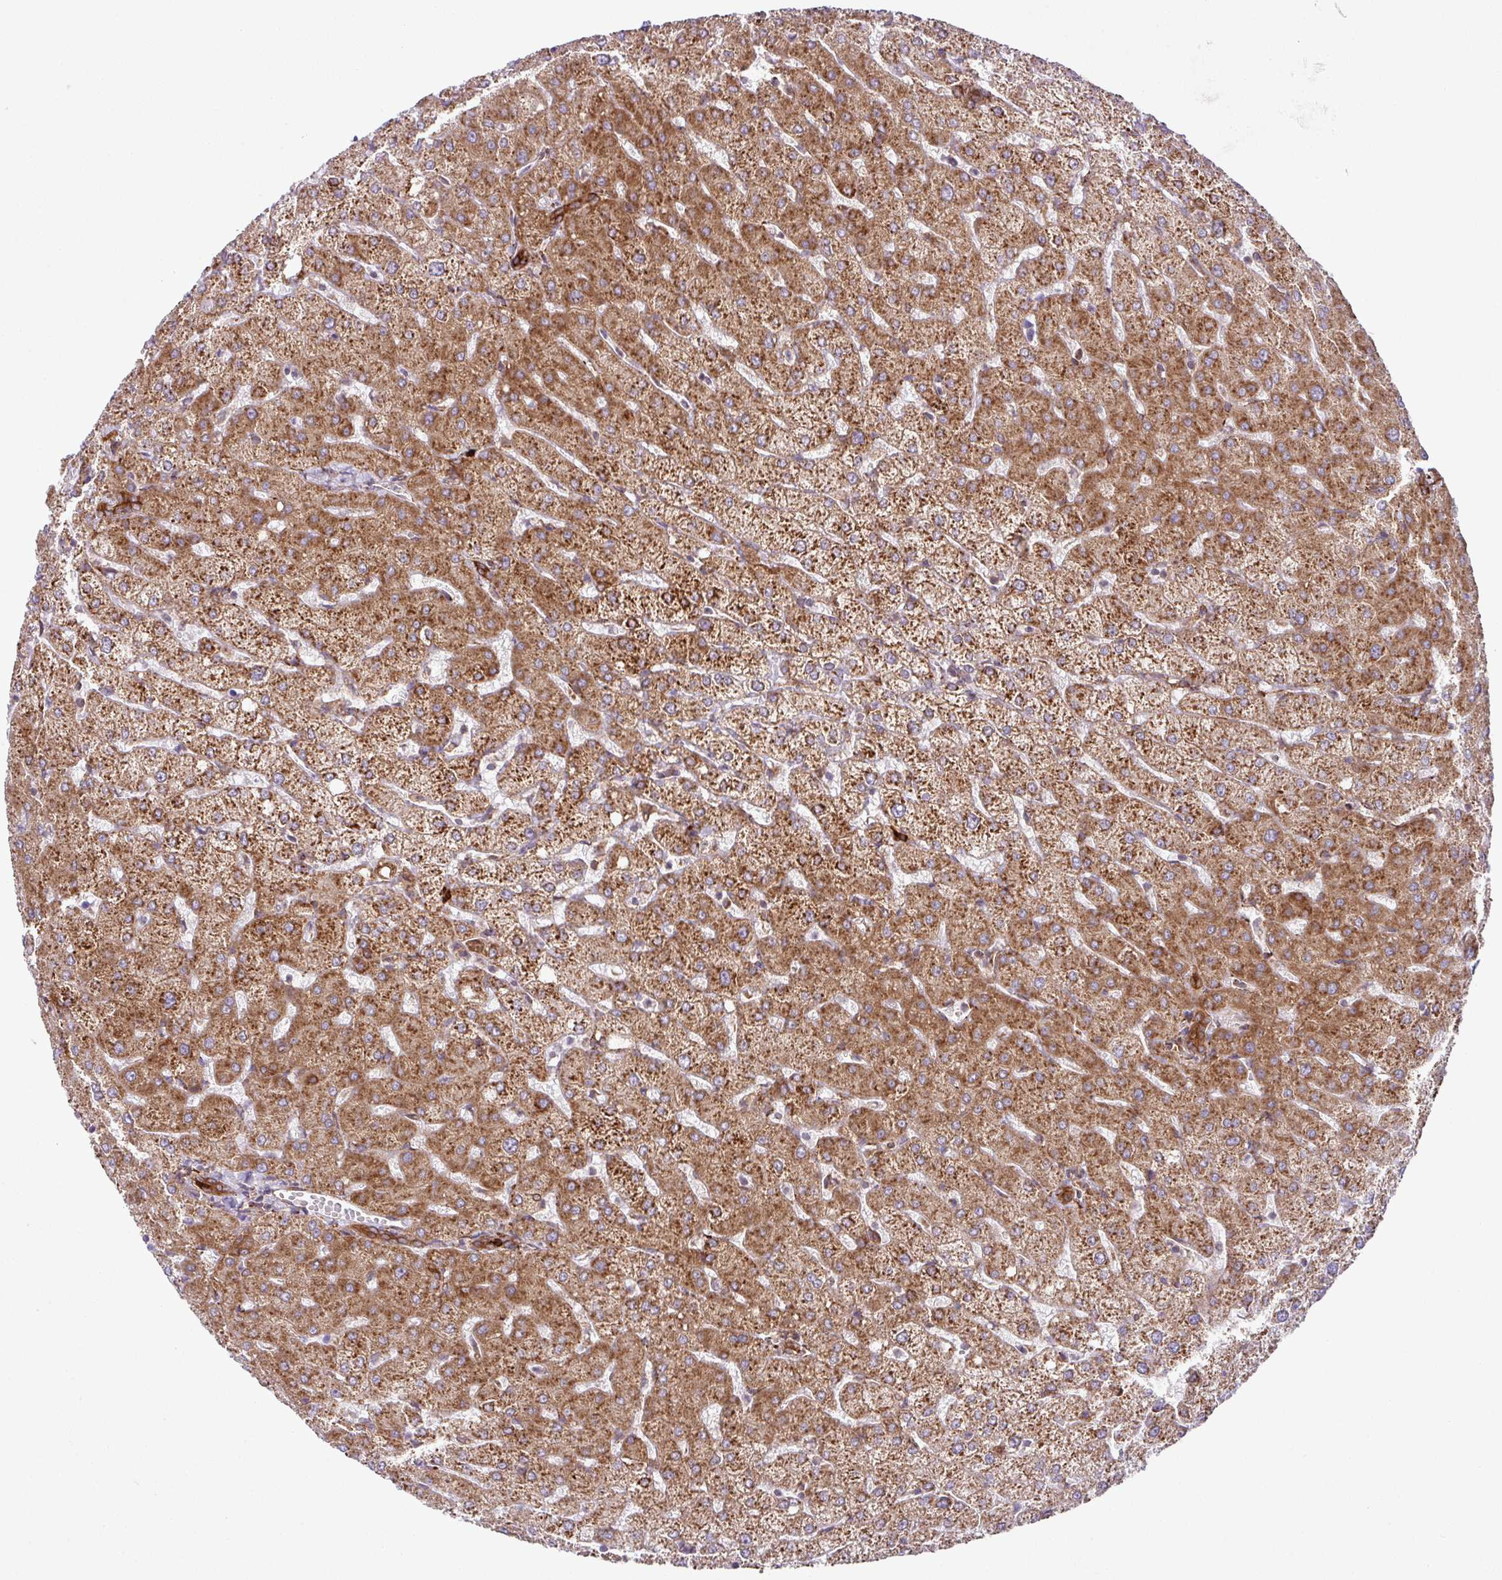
{"staining": {"intensity": "moderate", "quantity": ">75%", "location": "cytoplasmic/membranous"}, "tissue": "liver", "cell_type": "Cholangiocytes", "image_type": "normal", "snomed": [{"axis": "morphology", "description": "Normal tissue, NOS"}, {"axis": "topography", "description": "Liver"}], "caption": "The image reveals staining of unremarkable liver, revealing moderate cytoplasmic/membranous protein staining (brown color) within cholangiocytes.", "gene": "SLC39A7", "patient": {"sex": "female", "age": 54}}